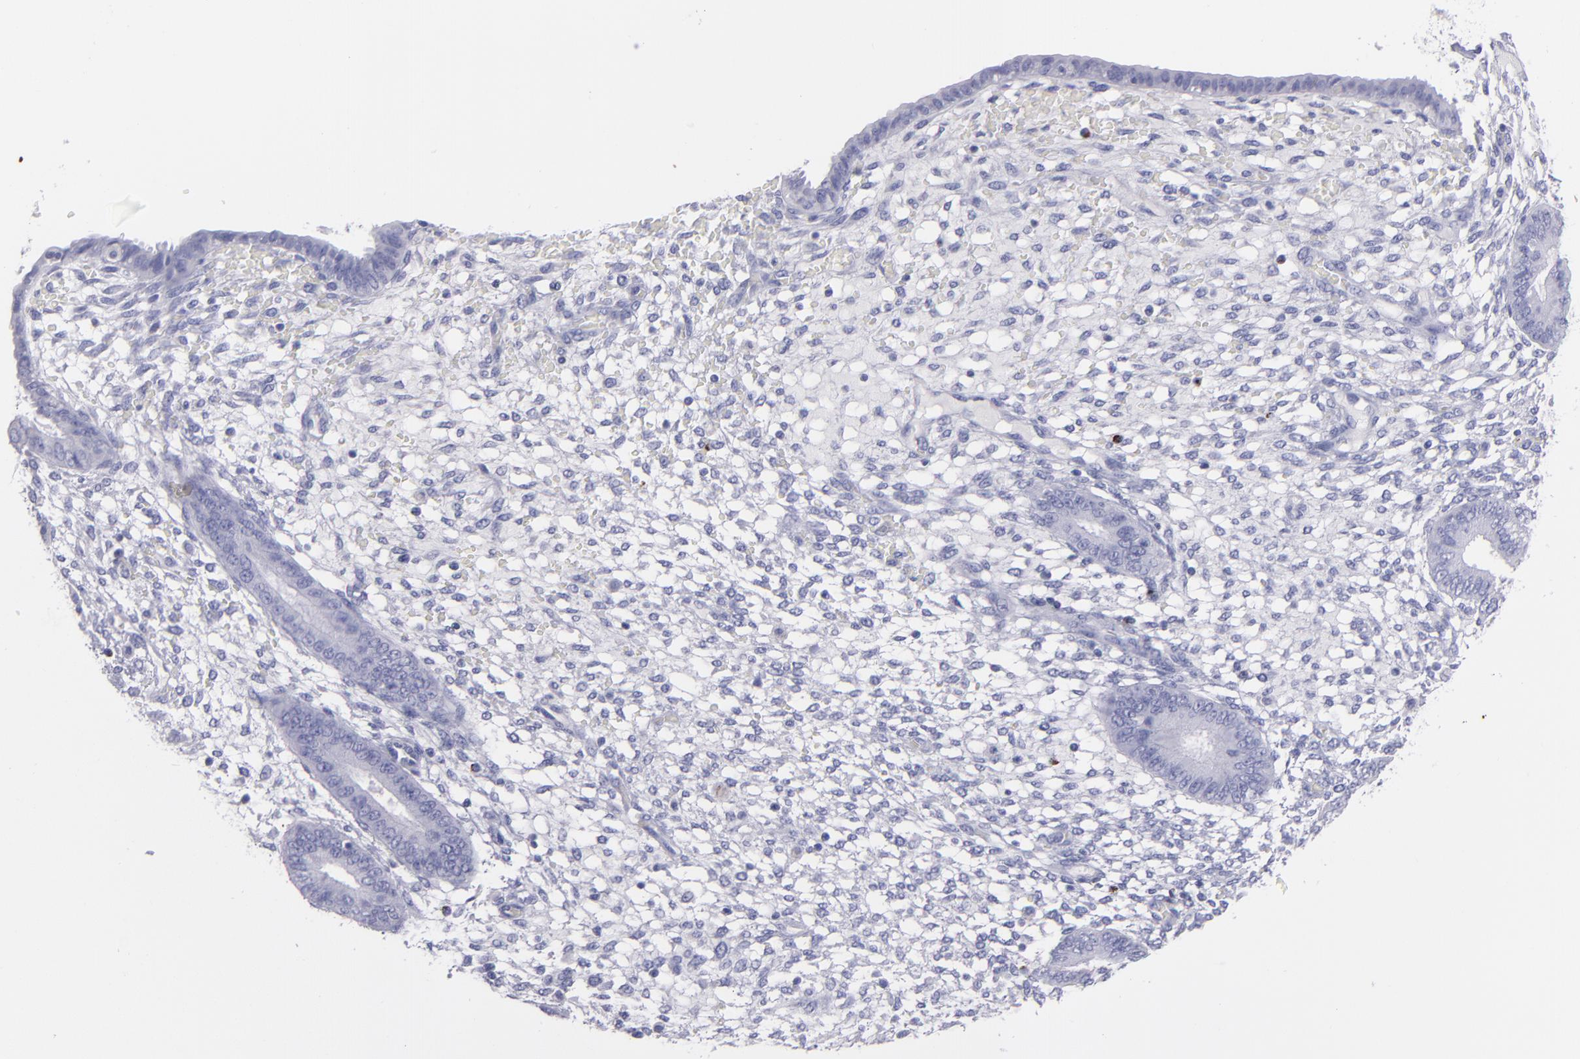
{"staining": {"intensity": "negative", "quantity": "none", "location": "none"}, "tissue": "endometrium", "cell_type": "Cells in endometrial stroma", "image_type": "normal", "snomed": [{"axis": "morphology", "description": "Normal tissue, NOS"}, {"axis": "topography", "description": "Endometrium"}], "caption": "Immunohistochemistry micrograph of benign endometrium stained for a protein (brown), which reveals no staining in cells in endometrial stroma.", "gene": "SNAP25", "patient": {"sex": "female", "age": 42}}